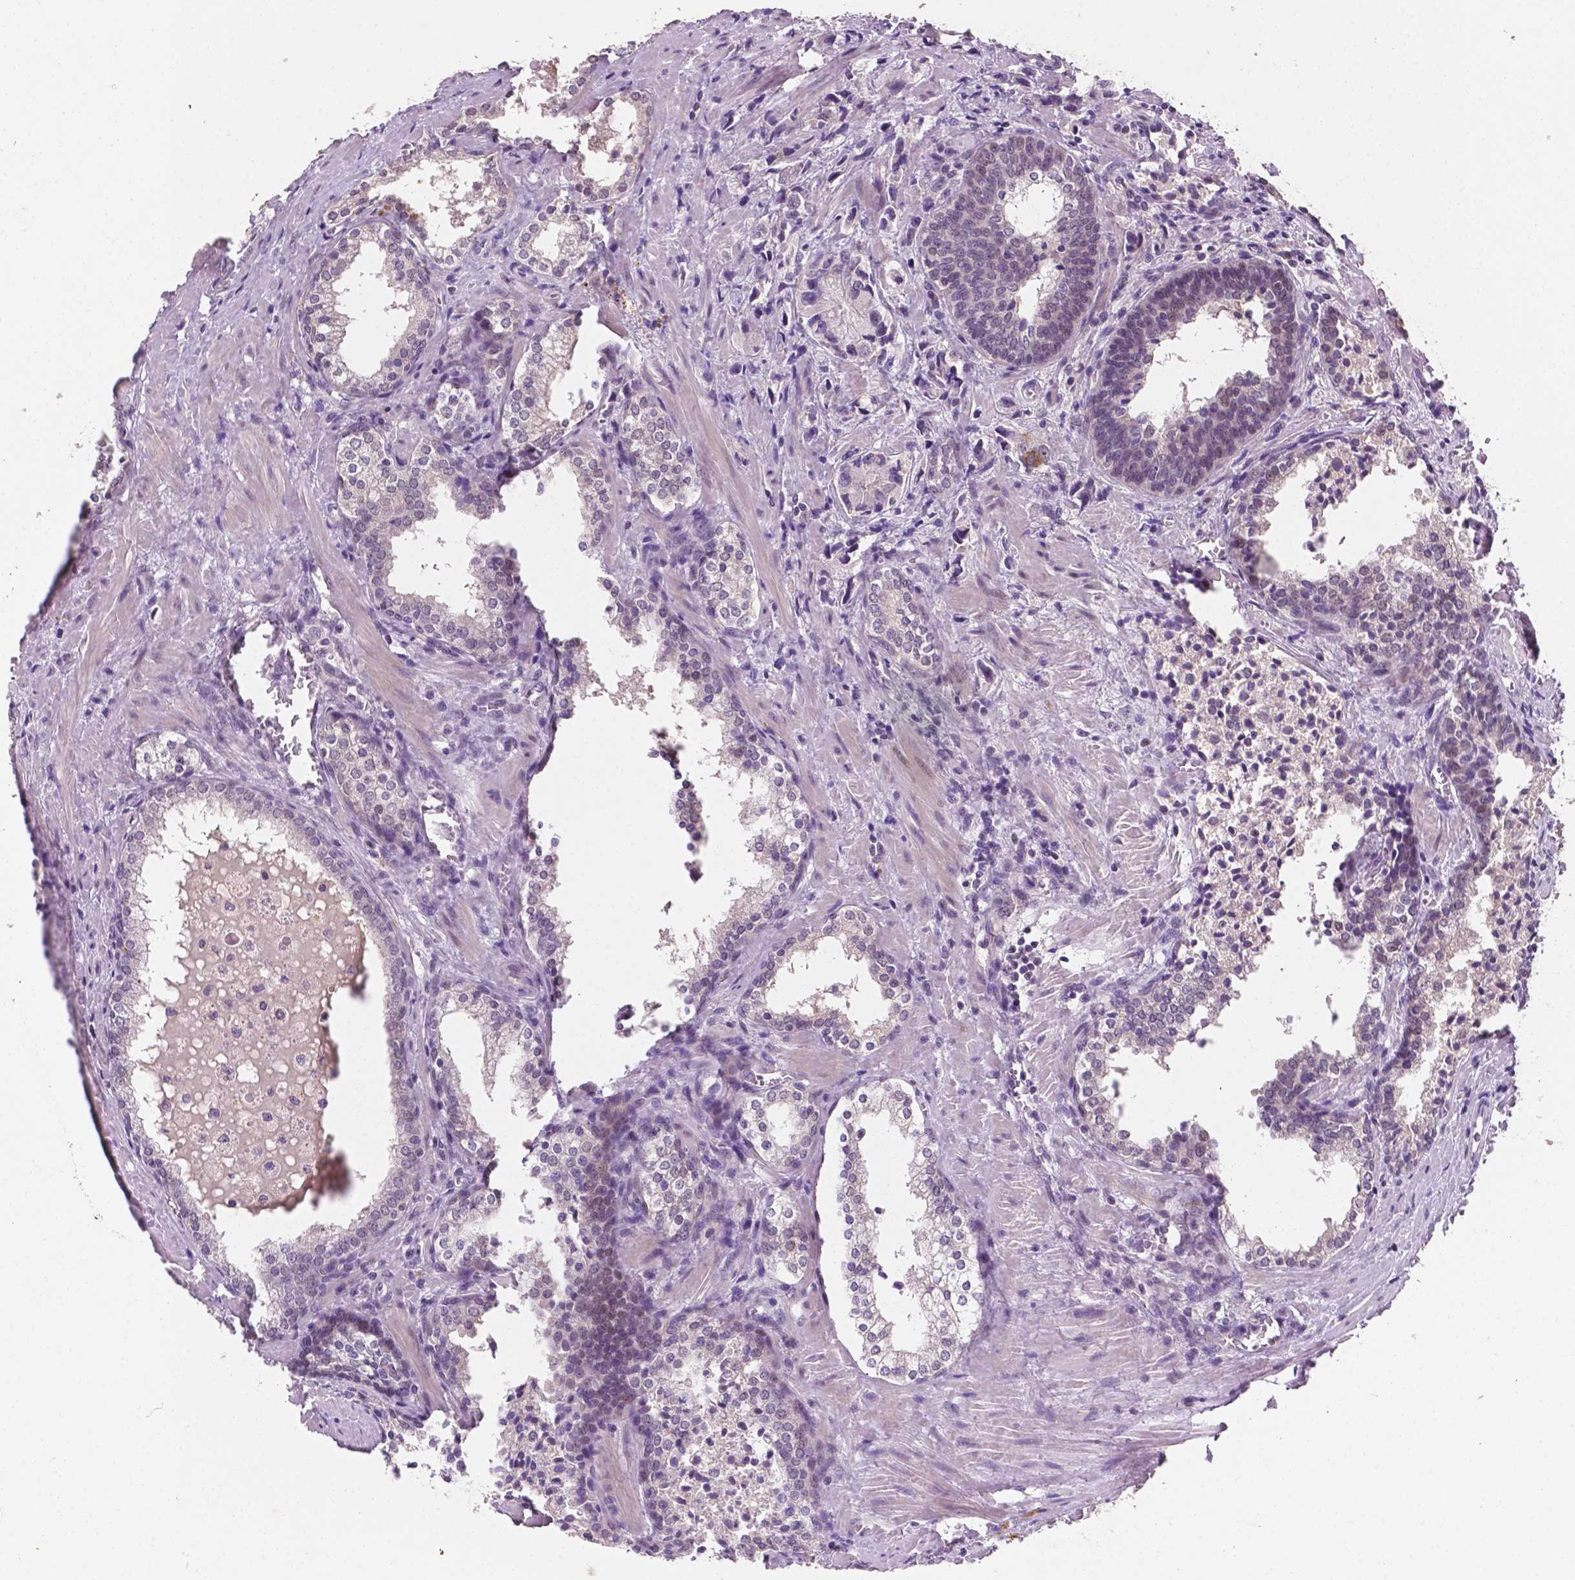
{"staining": {"intensity": "negative", "quantity": "none", "location": "none"}, "tissue": "prostate cancer", "cell_type": "Tumor cells", "image_type": "cancer", "snomed": [{"axis": "morphology", "description": "Adenocarcinoma, NOS"}, {"axis": "topography", "description": "Prostate and seminal vesicle, NOS"}], "caption": "The immunohistochemistry image has no significant positivity in tumor cells of adenocarcinoma (prostate) tissue. The staining was performed using DAB to visualize the protein expression in brown, while the nuclei were stained in blue with hematoxylin (Magnification: 20x).", "gene": "MROH6", "patient": {"sex": "male", "age": 63}}